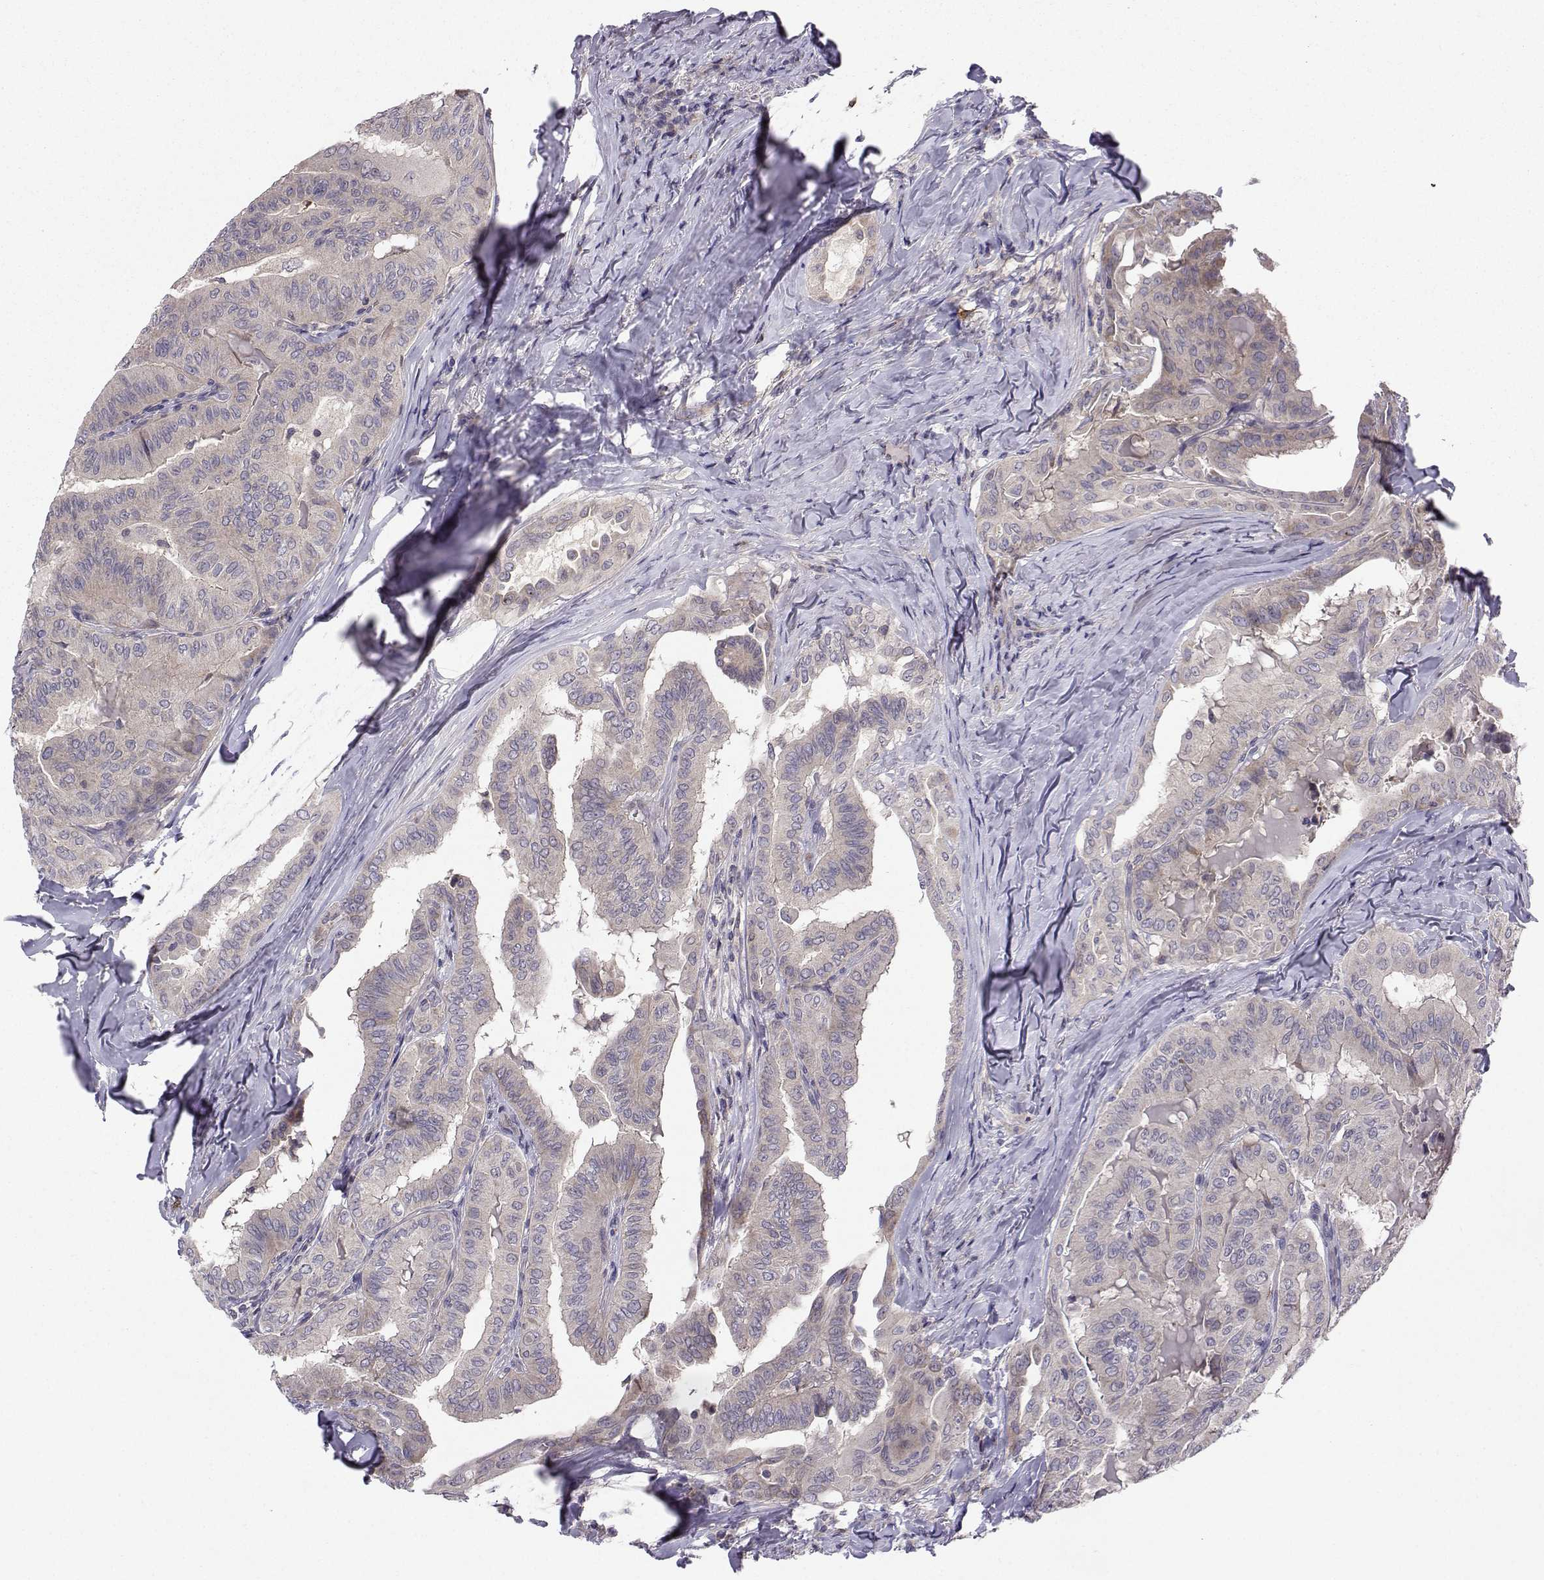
{"staining": {"intensity": "weak", "quantity": "<25%", "location": "cytoplasmic/membranous"}, "tissue": "thyroid cancer", "cell_type": "Tumor cells", "image_type": "cancer", "snomed": [{"axis": "morphology", "description": "Papillary adenocarcinoma, NOS"}, {"axis": "topography", "description": "Thyroid gland"}], "caption": "An immunohistochemistry (IHC) histopathology image of papillary adenocarcinoma (thyroid) is shown. There is no staining in tumor cells of papillary adenocarcinoma (thyroid).", "gene": "STXBP5", "patient": {"sex": "female", "age": 68}}